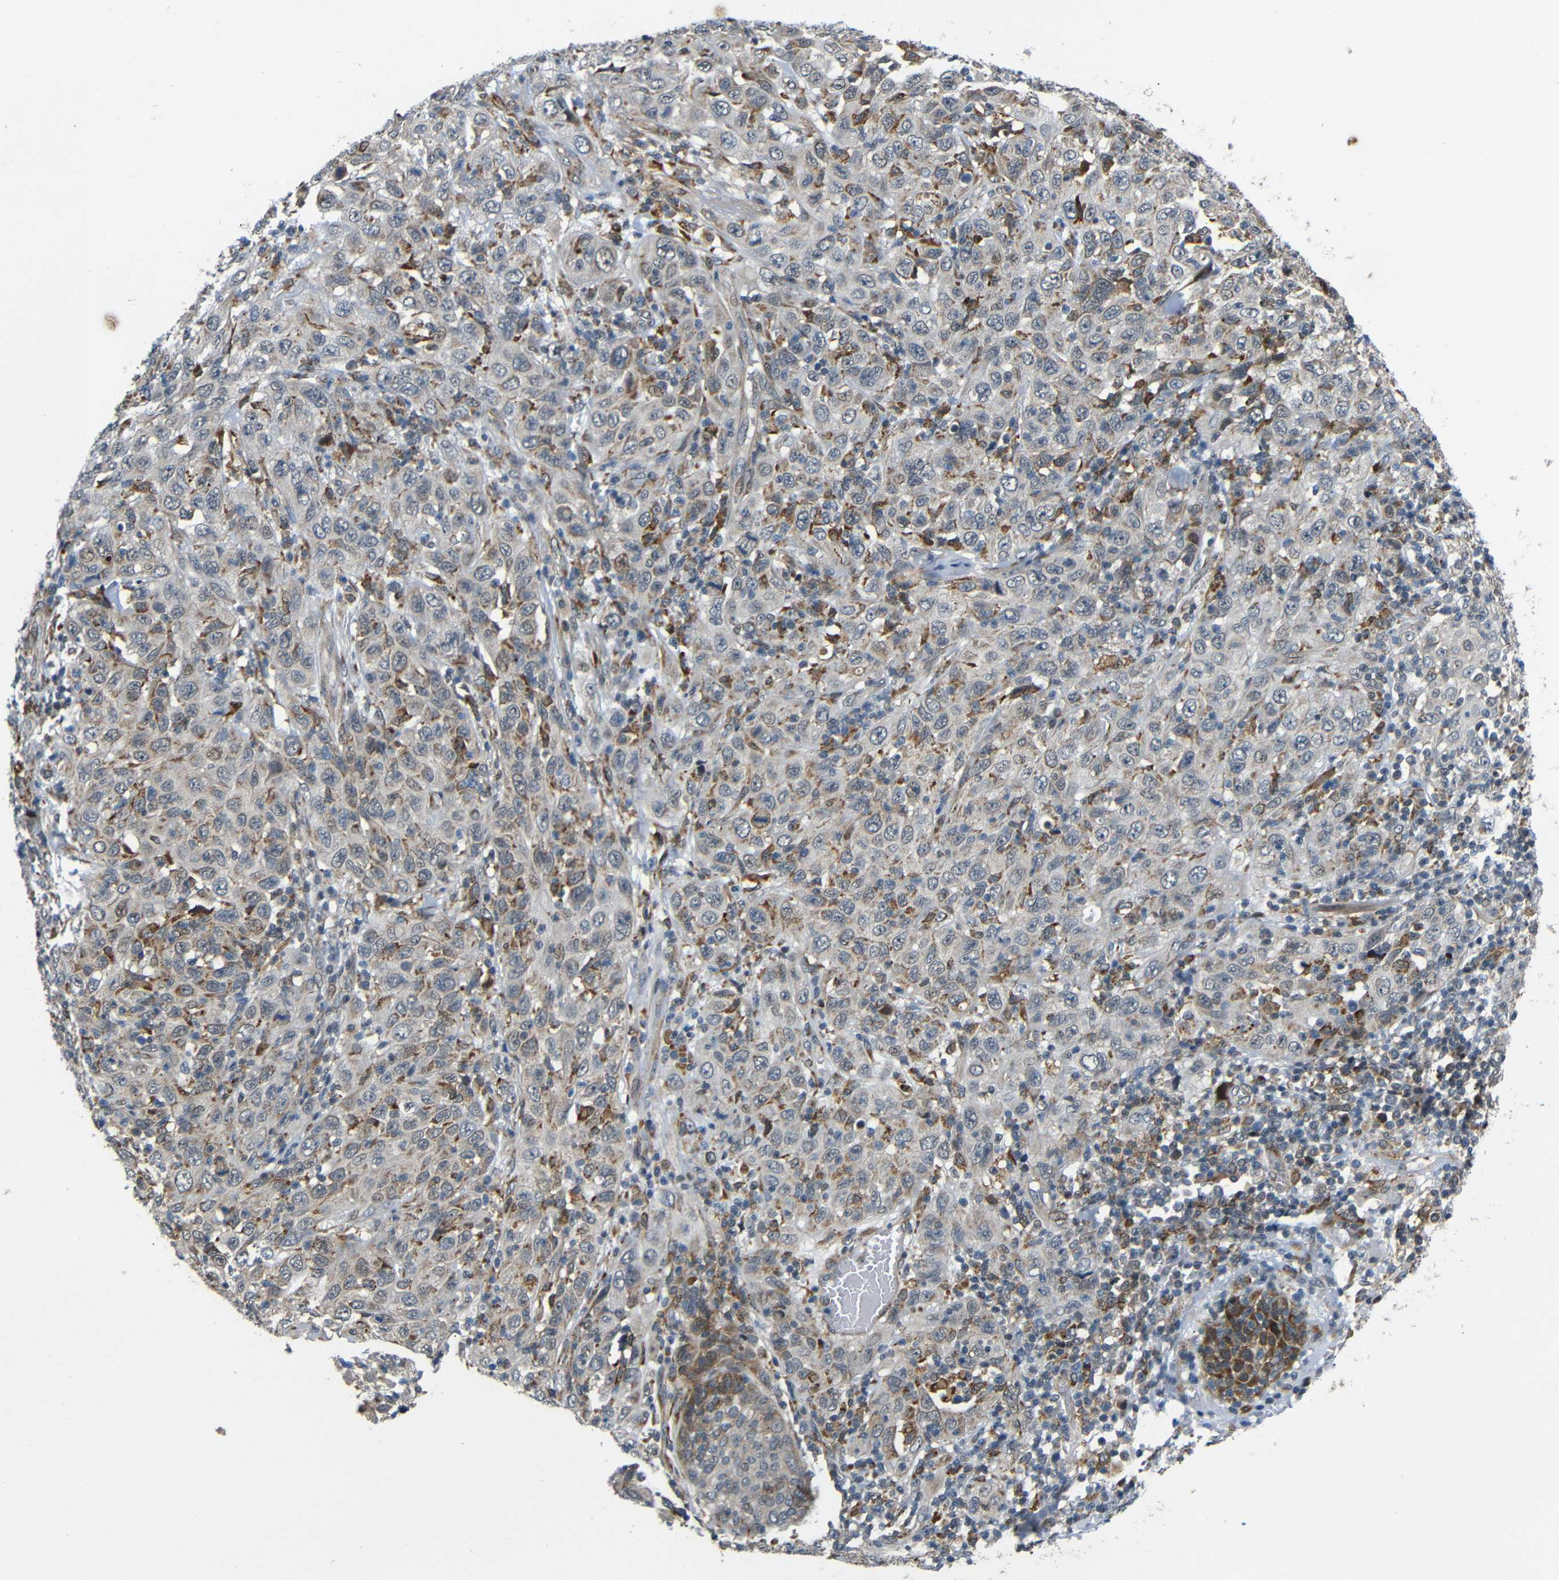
{"staining": {"intensity": "negative", "quantity": "none", "location": "none"}, "tissue": "skin cancer", "cell_type": "Tumor cells", "image_type": "cancer", "snomed": [{"axis": "morphology", "description": "Squamous cell carcinoma, NOS"}, {"axis": "topography", "description": "Skin"}], "caption": "This is a micrograph of immunohistochemistry (IHC) staining of skin cancer, which shows no positivity in tumor cells.", "gene": "SYDE1", "patient": {"sex": "female", "age": 88}}